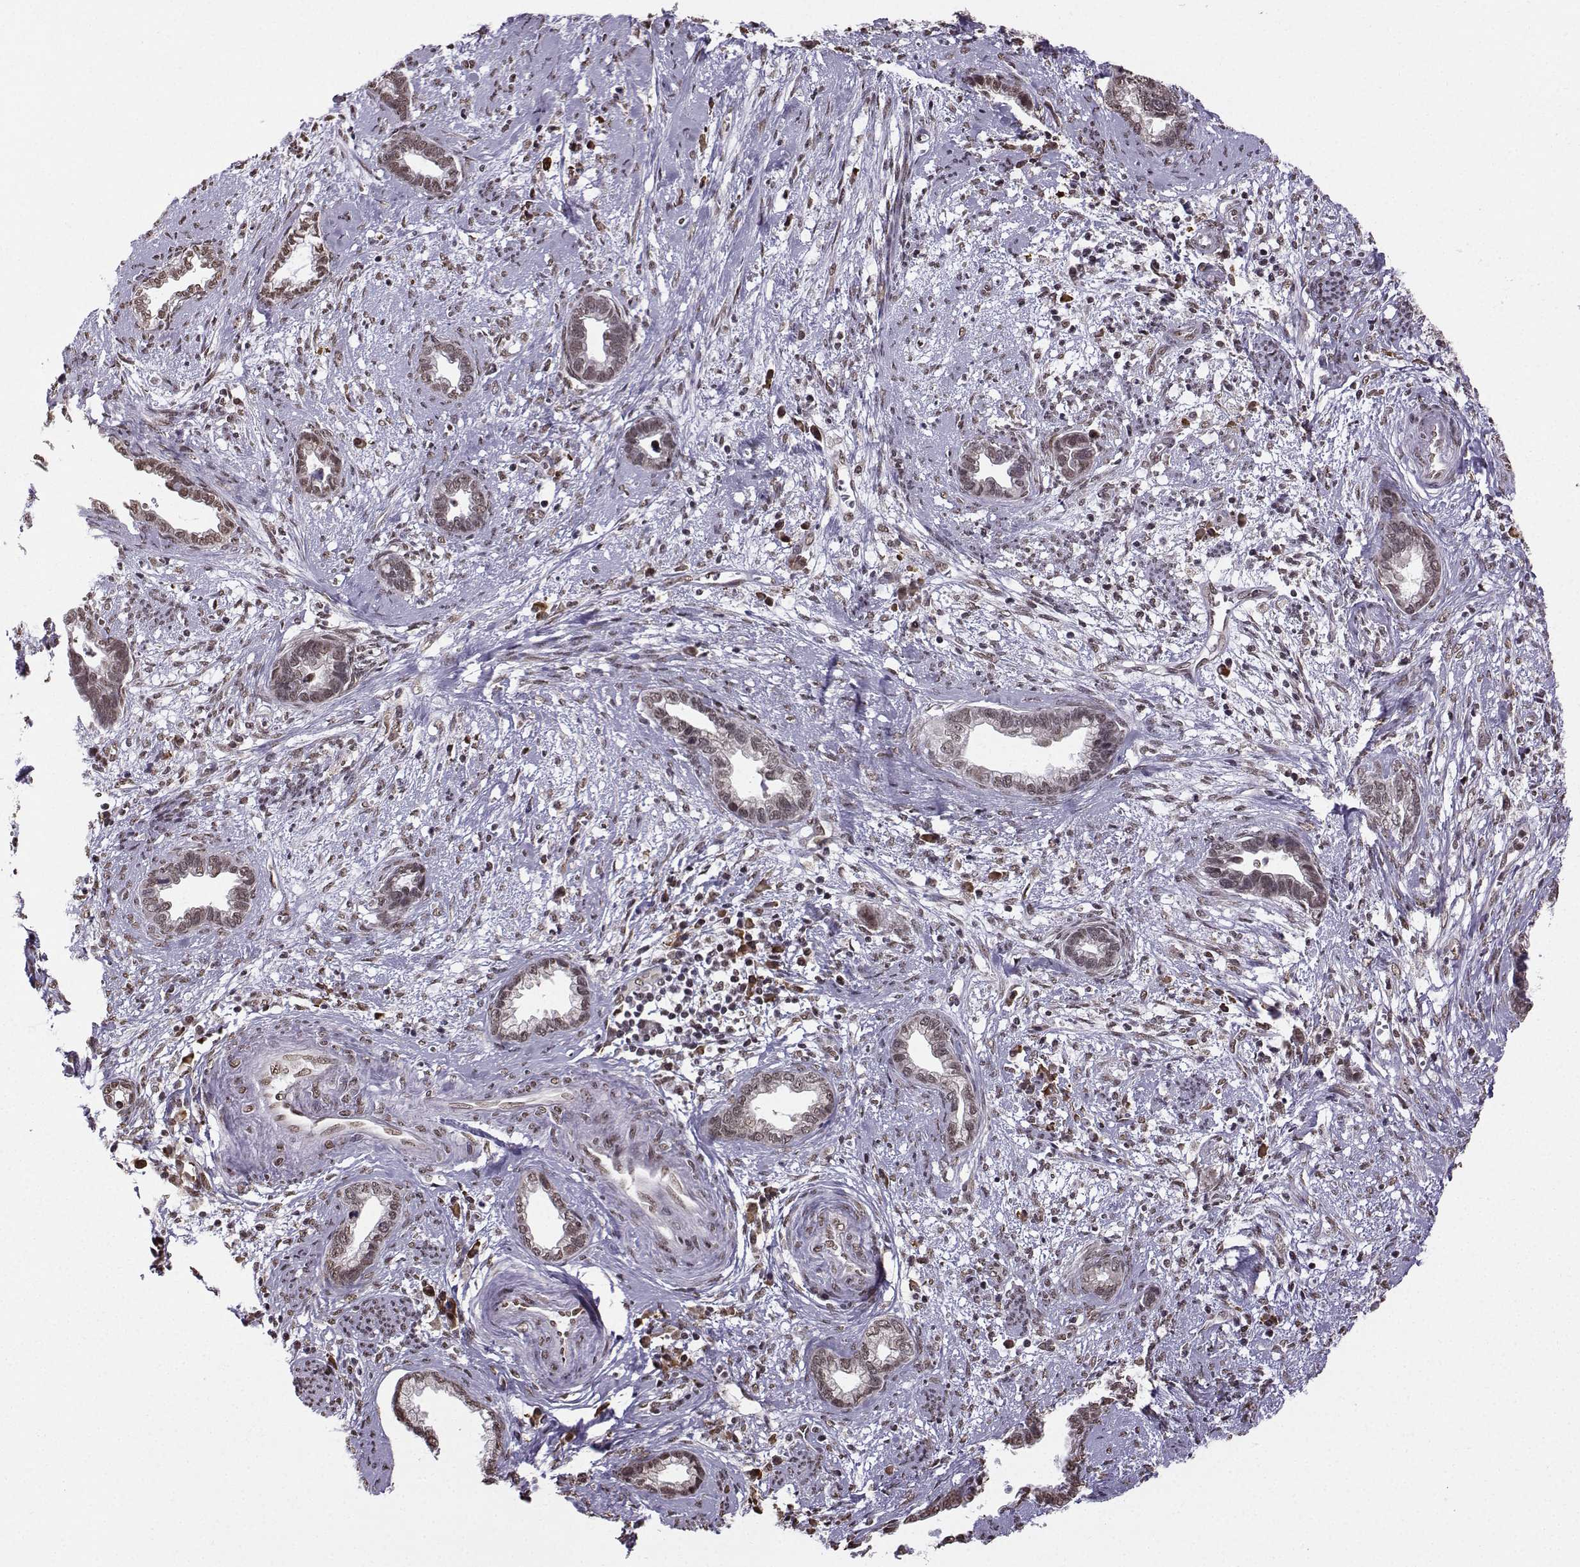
{"staining": {"intensity": "weak", "quantity": ">75%", "location": "nuclear"}, "tissue": "cervical cancer", "cell_type": "Tumor cells", "image_type": "cancer", "snomed": [{"axis": "morphology", "description": "Adenocarcinoma, NOS"}, {"axis": "topography", "description": "Cervix"}], "caption": "Adenocarcinoma (cervical) stained for a protein shows weak nuclear positivity in tumor cells. The protein is stained brown, and the nuclei are stained in blue (DAB (3,3'-diaminobenzidine) IHC with brightfield microscopy, high magnification).", "gene": "EZH1", "patient": {"sex": "female", "age": 62}}